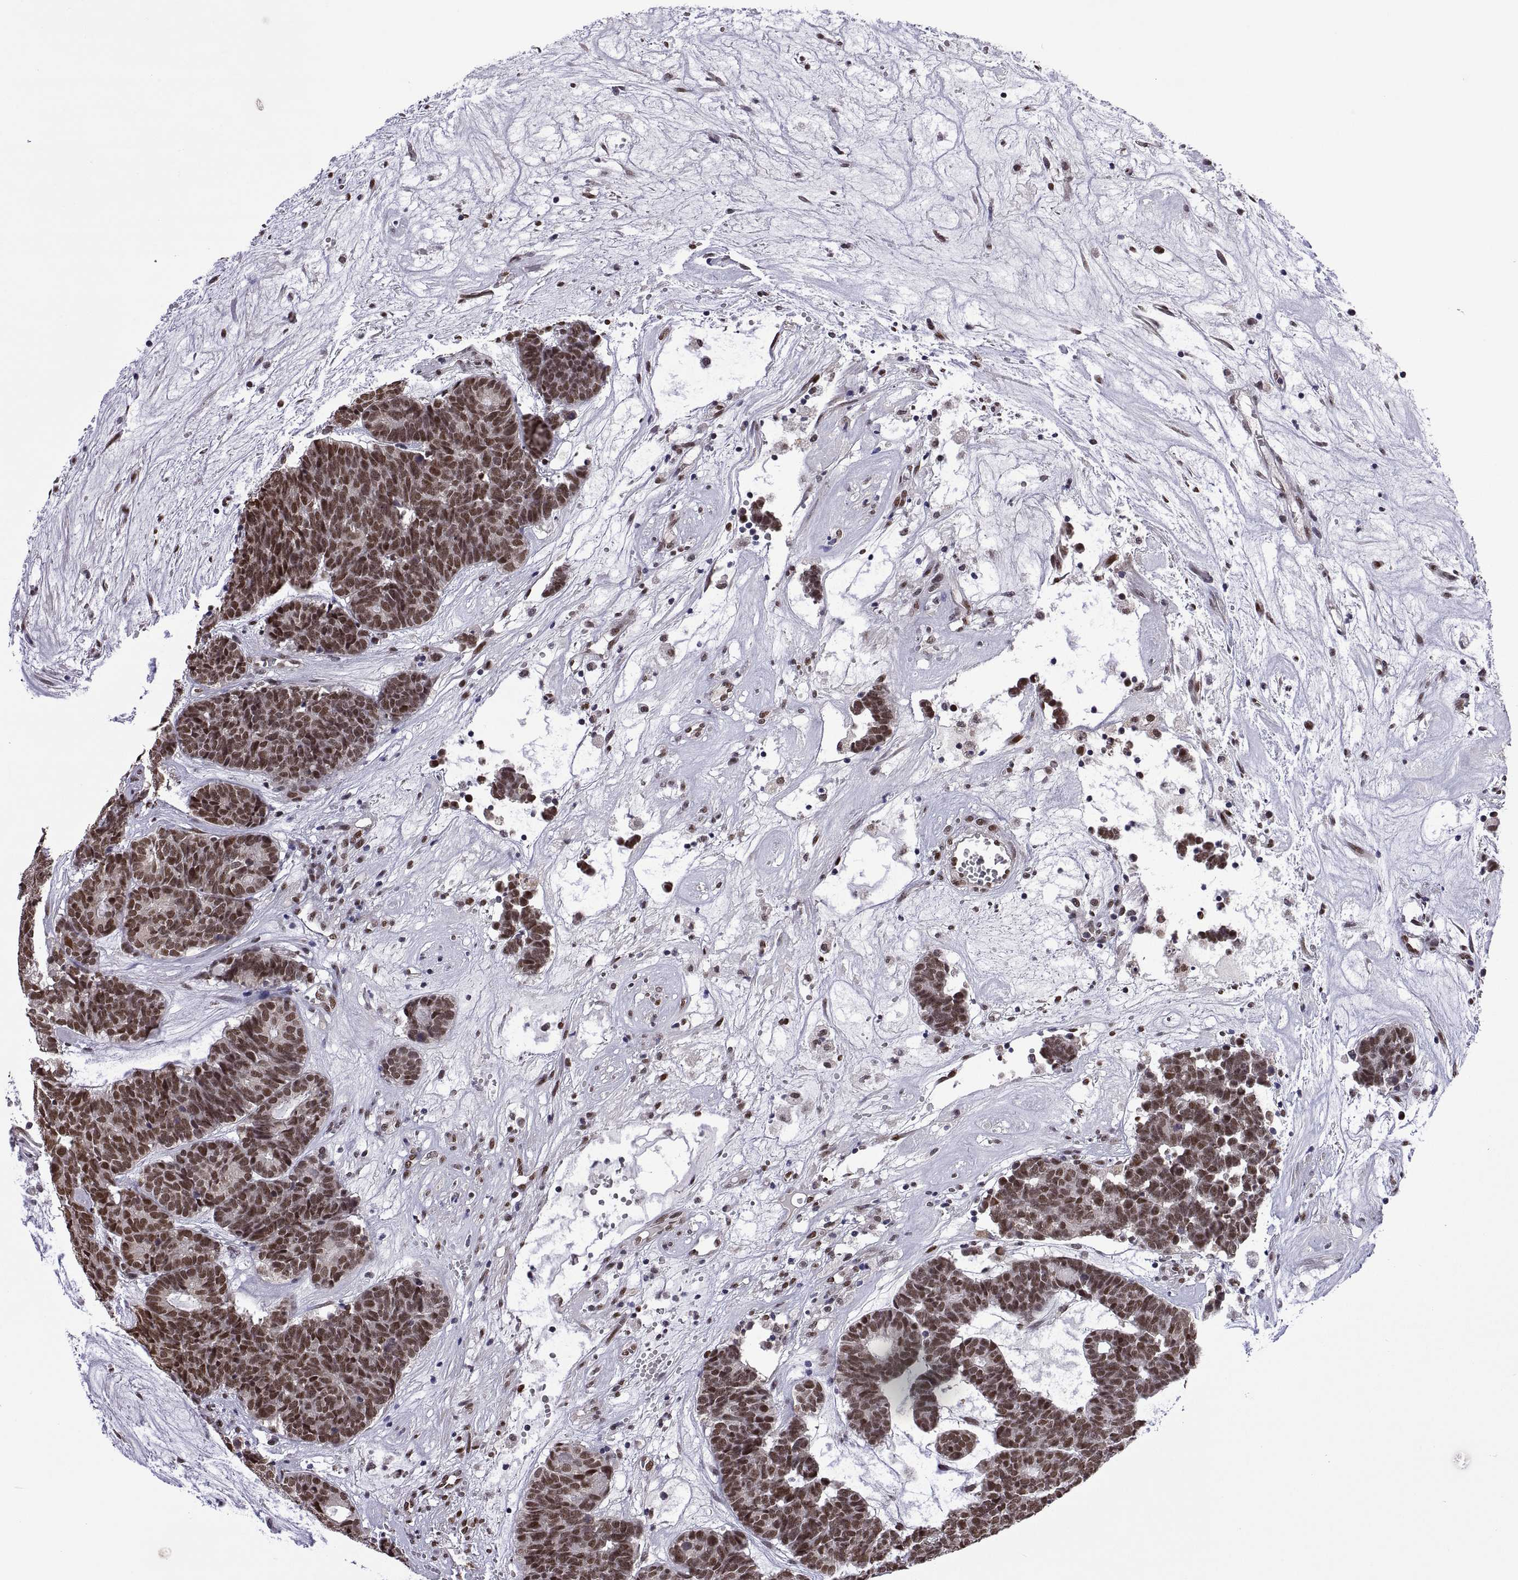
{"staining": {"intensity": "moderate", "quantity": ">75%", "location": "nuclear"}, "tissue": "head and neck cancer", "cell_type": "Tumor cells", "image_type": "cancer", "snomed": [{"axis": "morphology", "description": "Adenocarcinoma, NOS"}, {"axis": "topography", "description": "Head-Neck"}], "caption": "Immunohistochemical staining of adenocarcinoma (head and neck) reveals medium levels of moderate nuclear protein positivity in about >75% of tumor cells.", "gene": "NR4A1", "patient": {"sex": "female", "age": 81}}